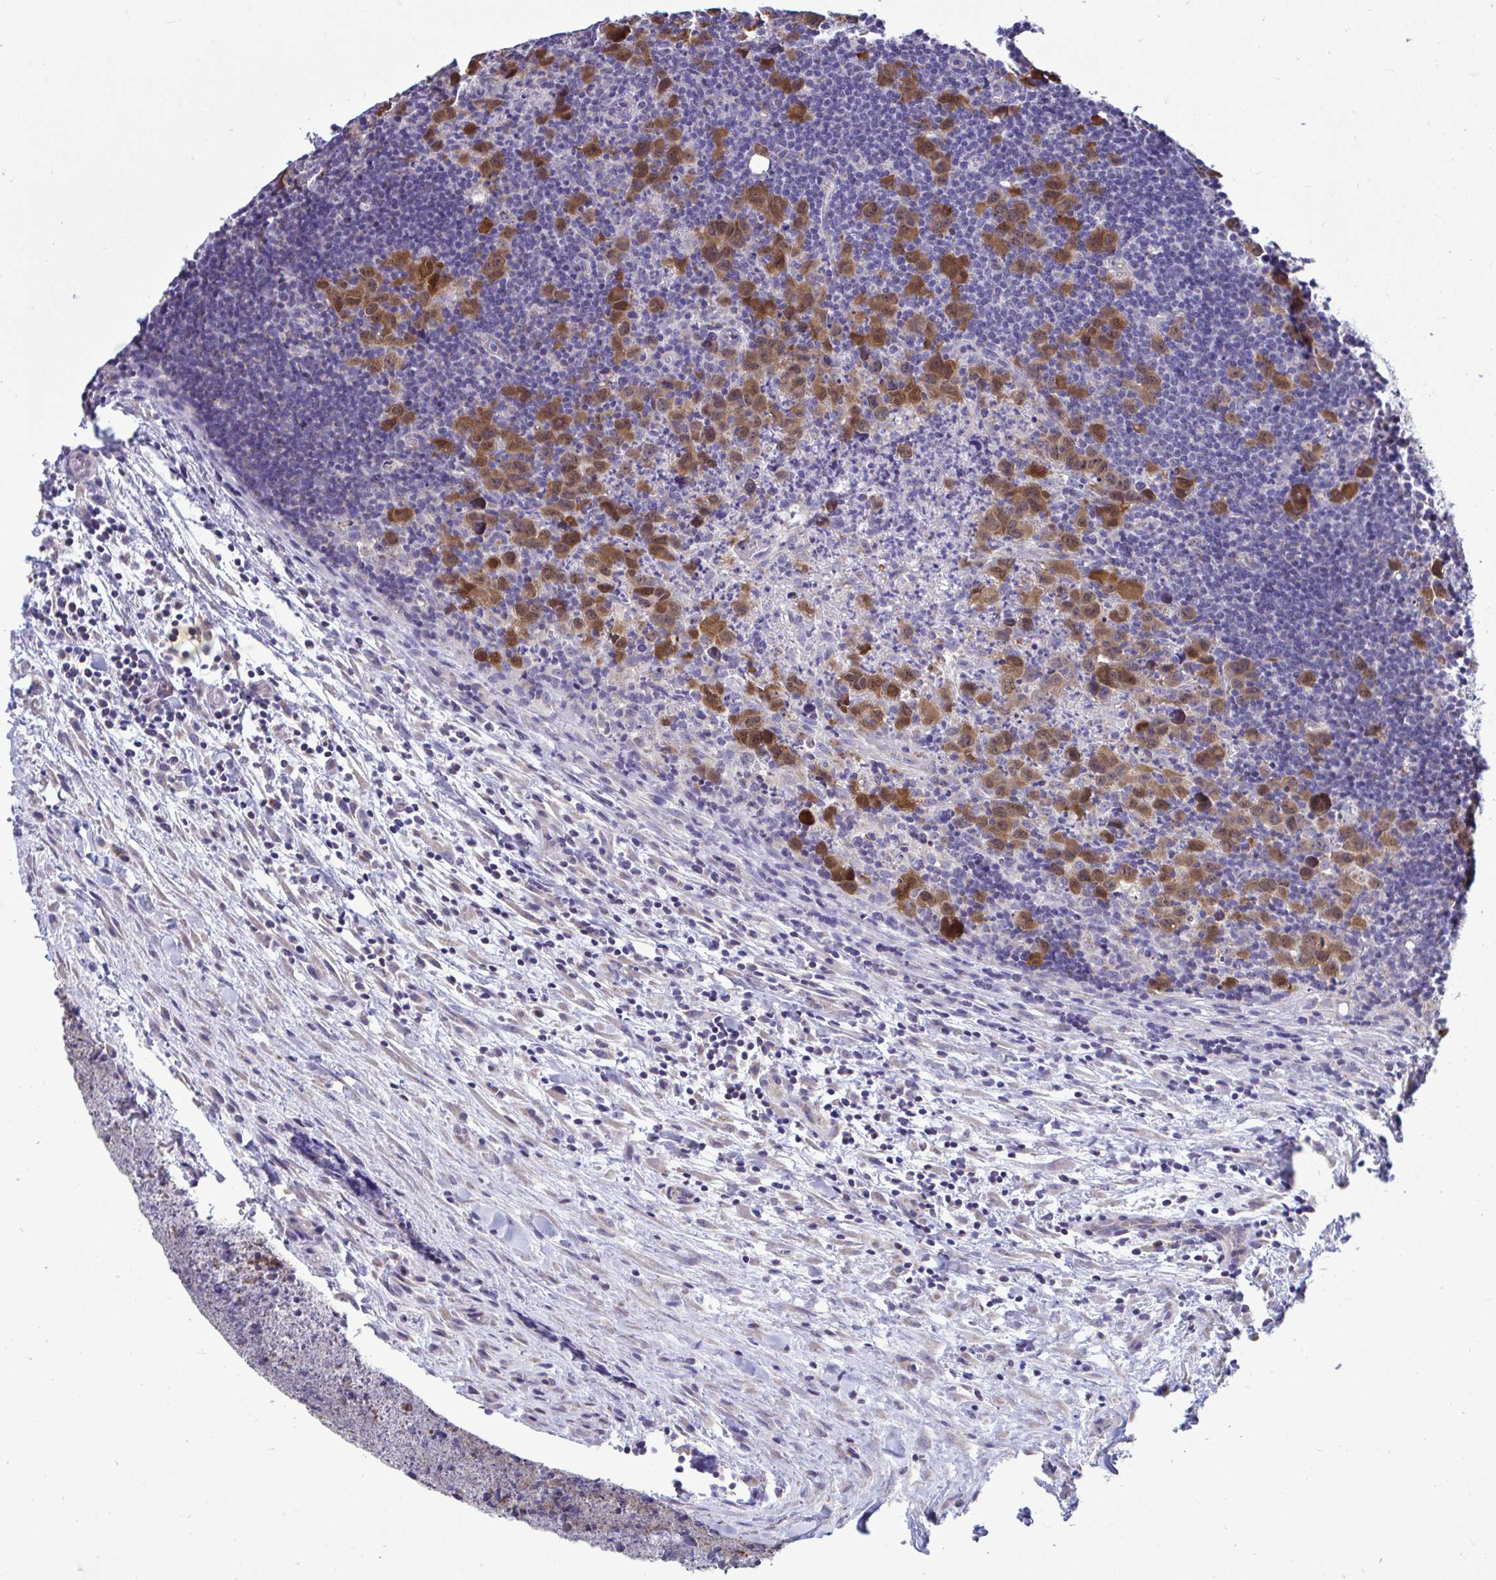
{"staining": {"intensity": "moderate", "quantity": ">75%", "location": "cytoplasmic/membranous"}, "tissue": "lymphoma", "cell_type": "Tumor cells", "image_type": "cancer", "snomed": [{"axis": "morphology", "description": "Hodgkin's disease, NOS"}, {"axis": "topography", "description": "Lymph node"}], "caption": "Brown immunohistochemical staining in Hodgkin's disease demonstrates moderate cytoplasmic/membranous staining in approximately >75% of tumor cells.", "gene": "SARS2", "patient": {"sex": "female", "age": 18}}